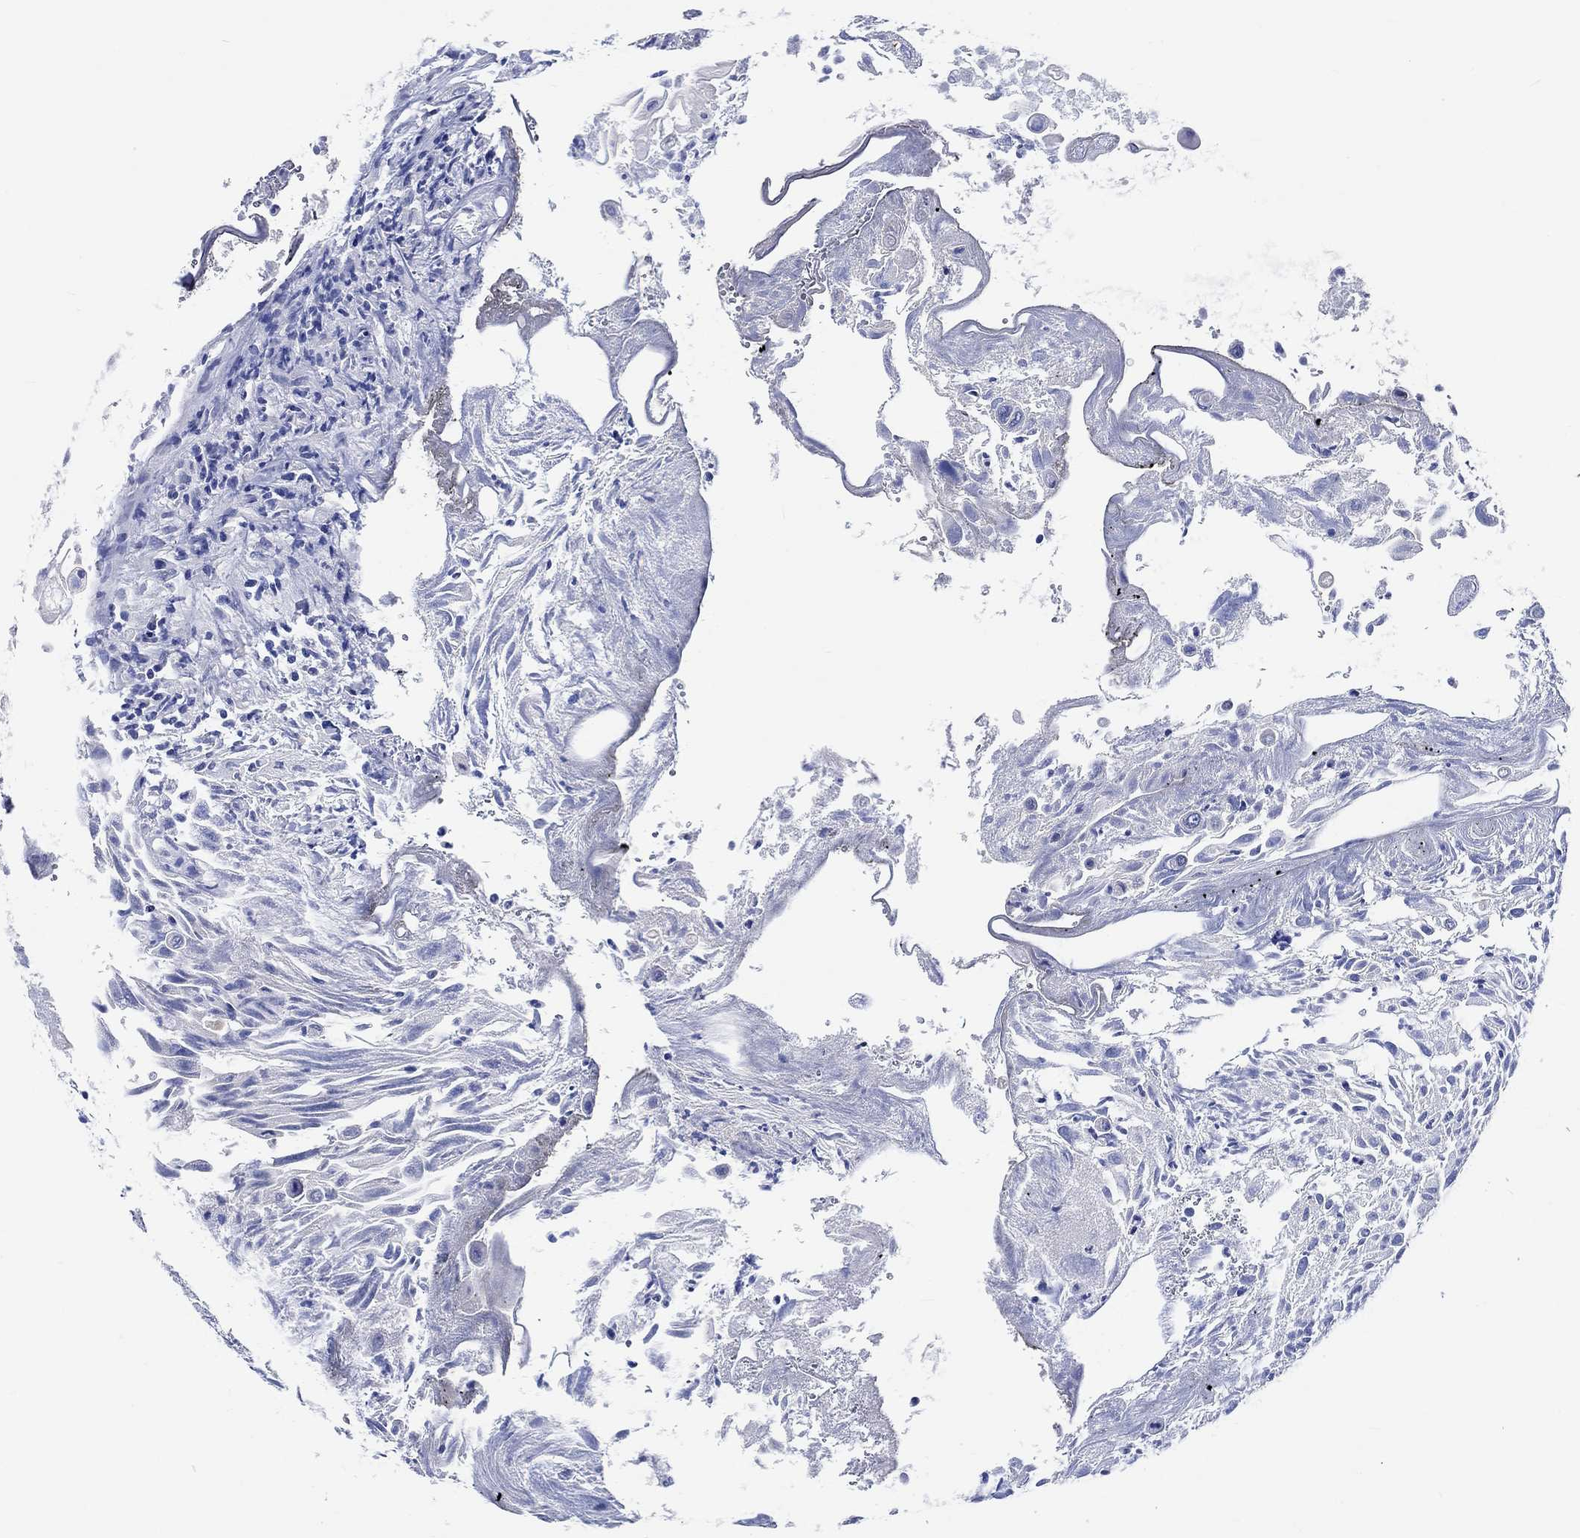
{"staining": {"intensity": "negative", "quantity": "none", "location": "none"}, "tissue": "urothelial cancer", "cell_type": "Tumor cells", "image_type": "cancer", "snomed": [{"axis": "morphology", "description": "Urothelial carcinoma, High grade"}, {"axis": "topography", "description": "Urinary bladder"}], "caption": "The immunohistochemistry photomicrograph has no significant staining in tumor cells of urothelial cancer tissue.", "gene": "SHISA4", "patient": {"sex": "female", "age": 79}}